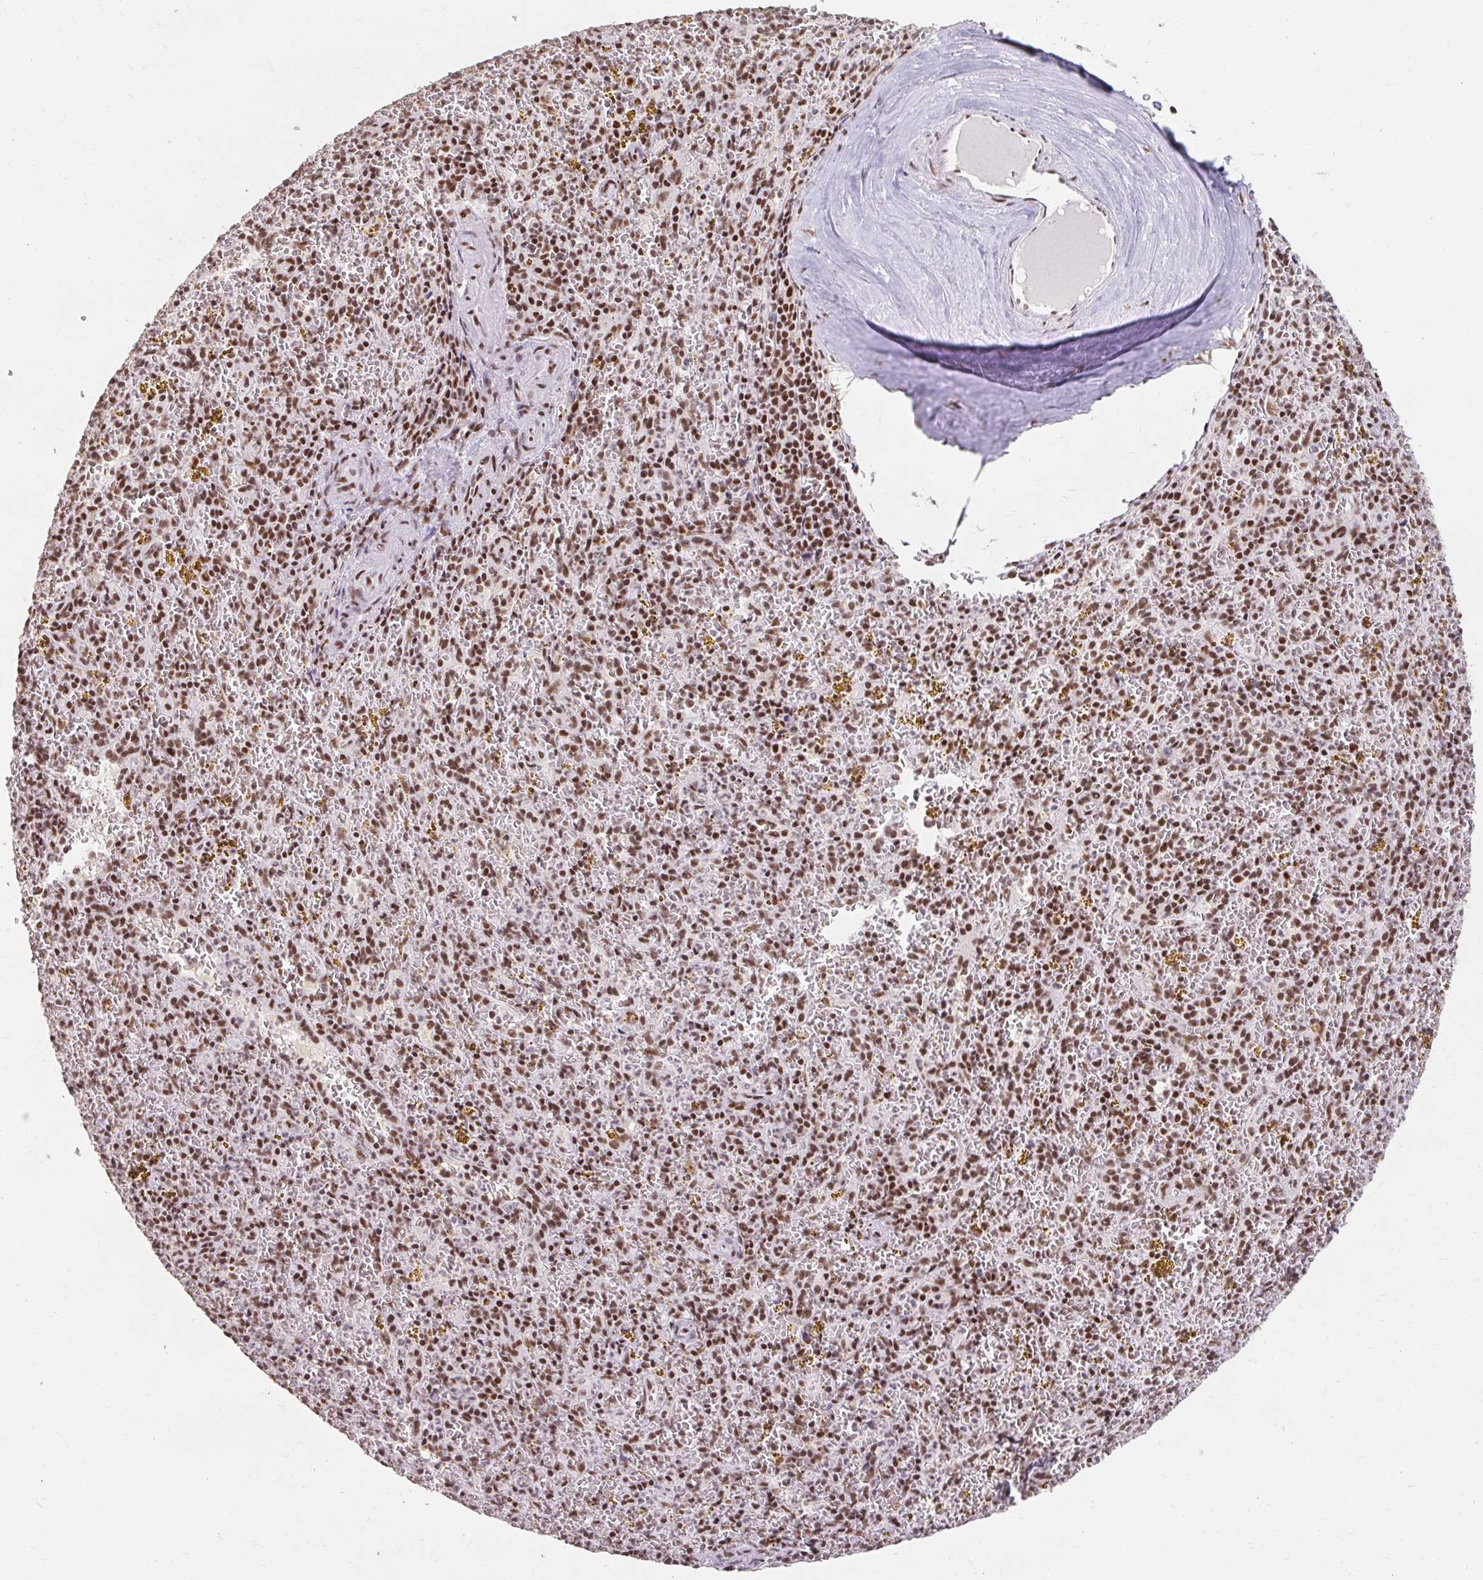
{"staining": {"intensity": "moderate", "quantity": ">75%", "location": "nuclear"}, "tissue": "spleen", "cell_type": "Cells in red pulp", "image_type": "normal", "snomed": [{"axis": "morphology", "description": "Normal tissue, NOS"}, {"axis": "topography", "description": "Spleen"}], "caption": "Immunohistochemical staining of unremarkable spleen reveals medium levels of moderate nuclear expression in about >75% of cells in red pulp. The protein of interest is shown in brown color, while the nuclei are stained blue.", "gene": "SRSF10", "patient": {"sex": "male", "age": 57}}